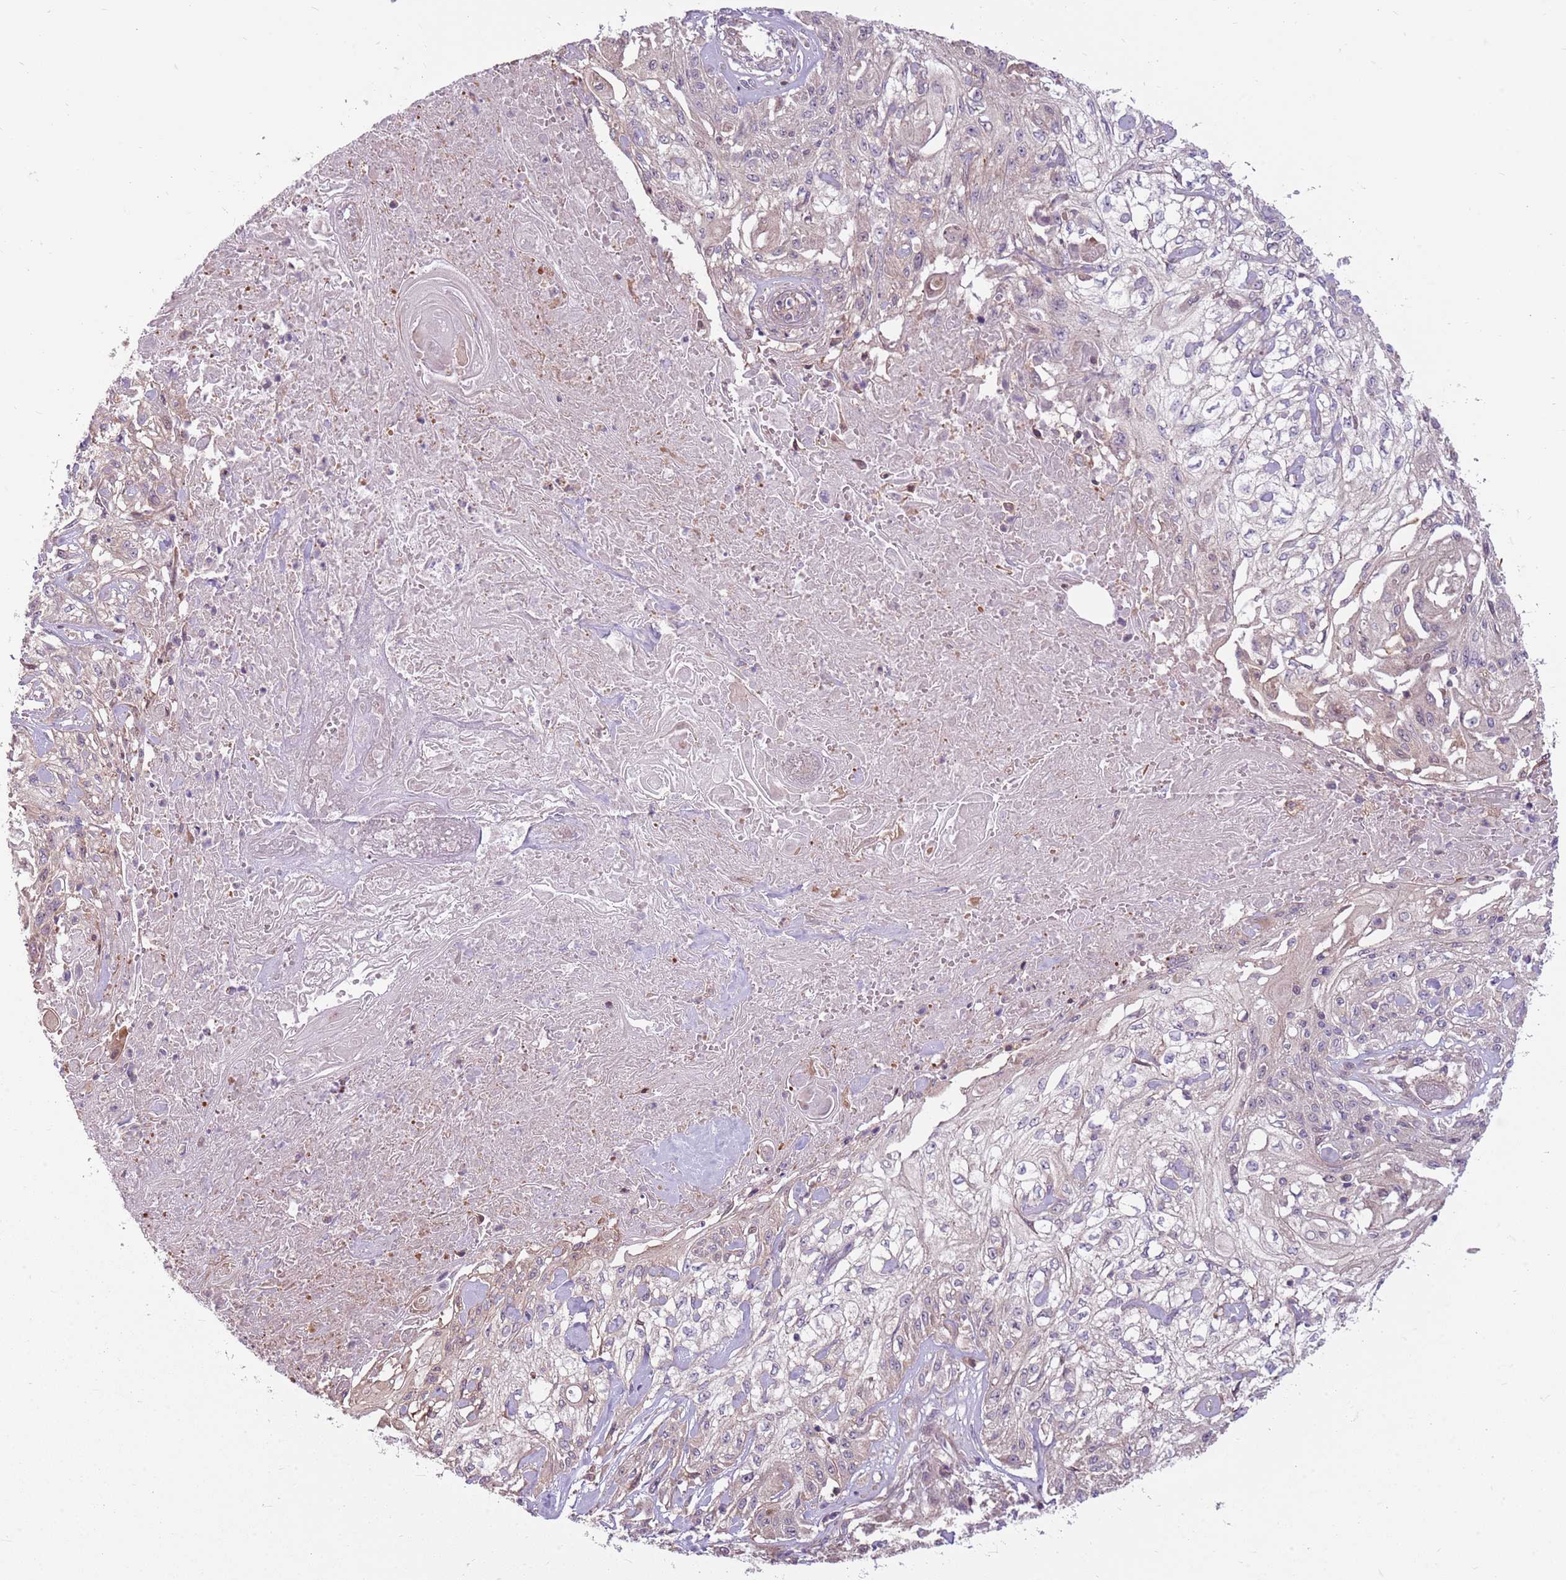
{"staining": {"intensity": "negative", "quantity": "none", "location": "none"}, "tissue": "skin cancer", "cell_type": "Tumor cells", "image_type": "cancer", "snomed": [{"axis": "morphology", "description": "Squamous cell carcinoma, NOS"}, {"axis": "morphology", "description": "Squamous cell carcinoma, metastatic, NOS"}, {"axis": "topography", "description": "Skin"}, {"axis": "topography", "description": "Lymph node"}], "caption": "The micrograph reveals no significant staining in tumor cells of skin cancer.", "gene": "RPL21", "patient": {"sex": "male", "age": 75}}